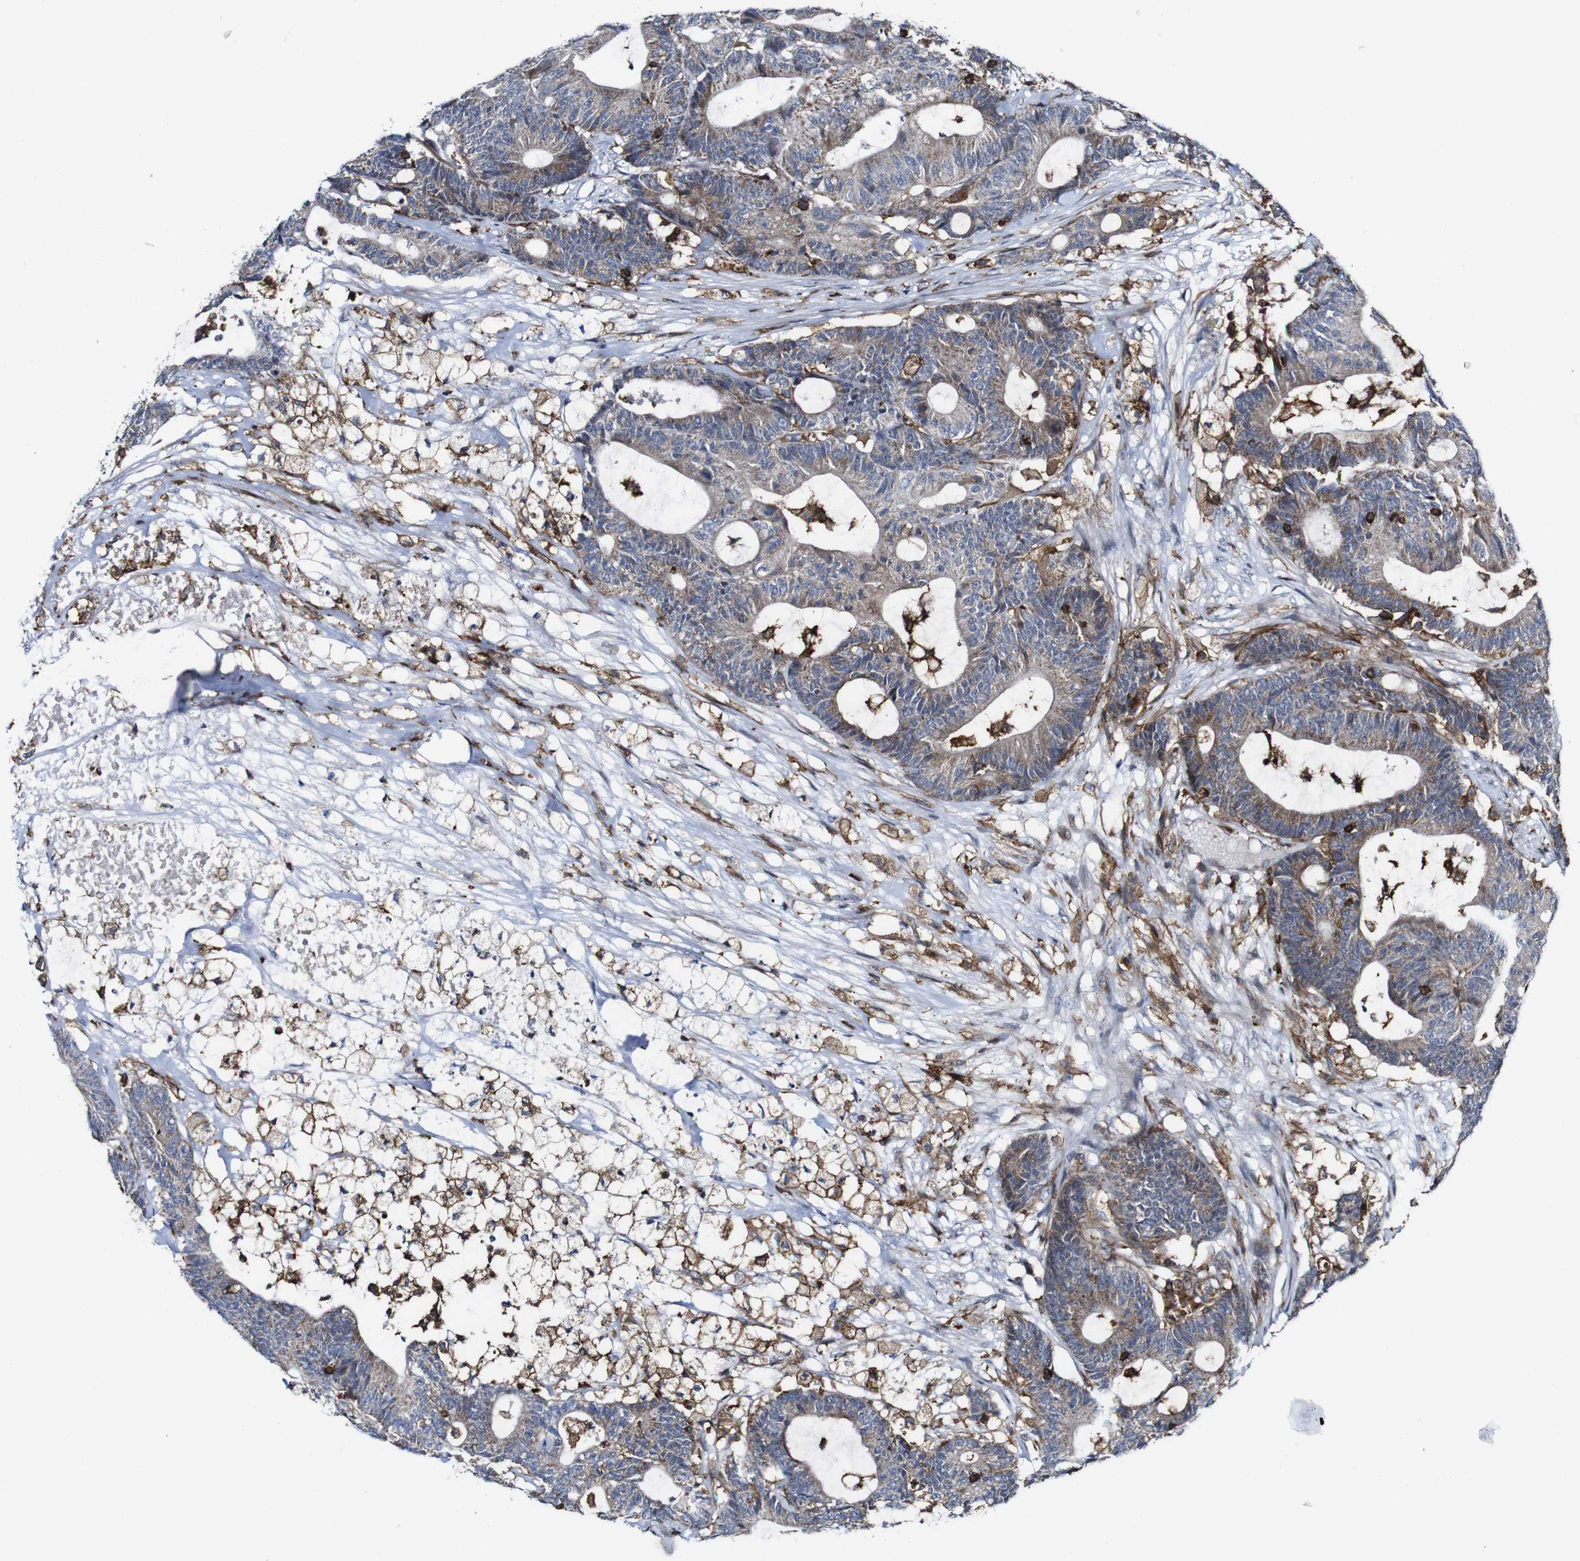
{"staining": {"intensity": "weak", "quantity": ">75%", "location": "cytoplasmic/membranous"}, "tissue": "colorectal cancer", "cell_type": "Tumor cells", "image_type": "cancer", "snomed": [{"axis": "morphology", "description": "Adenocarcinoma, NOS"}, {"axis": "topography", "description": "Colon"}], "caption": "This is a photomicrograph of IHC staining of adenocarcinoma (colorectal), which shows weak staining in the cytoplasmic/membranous of tumor cells.", "gene": "JAK2", "patient": {"sex": "female", "age": 84}}